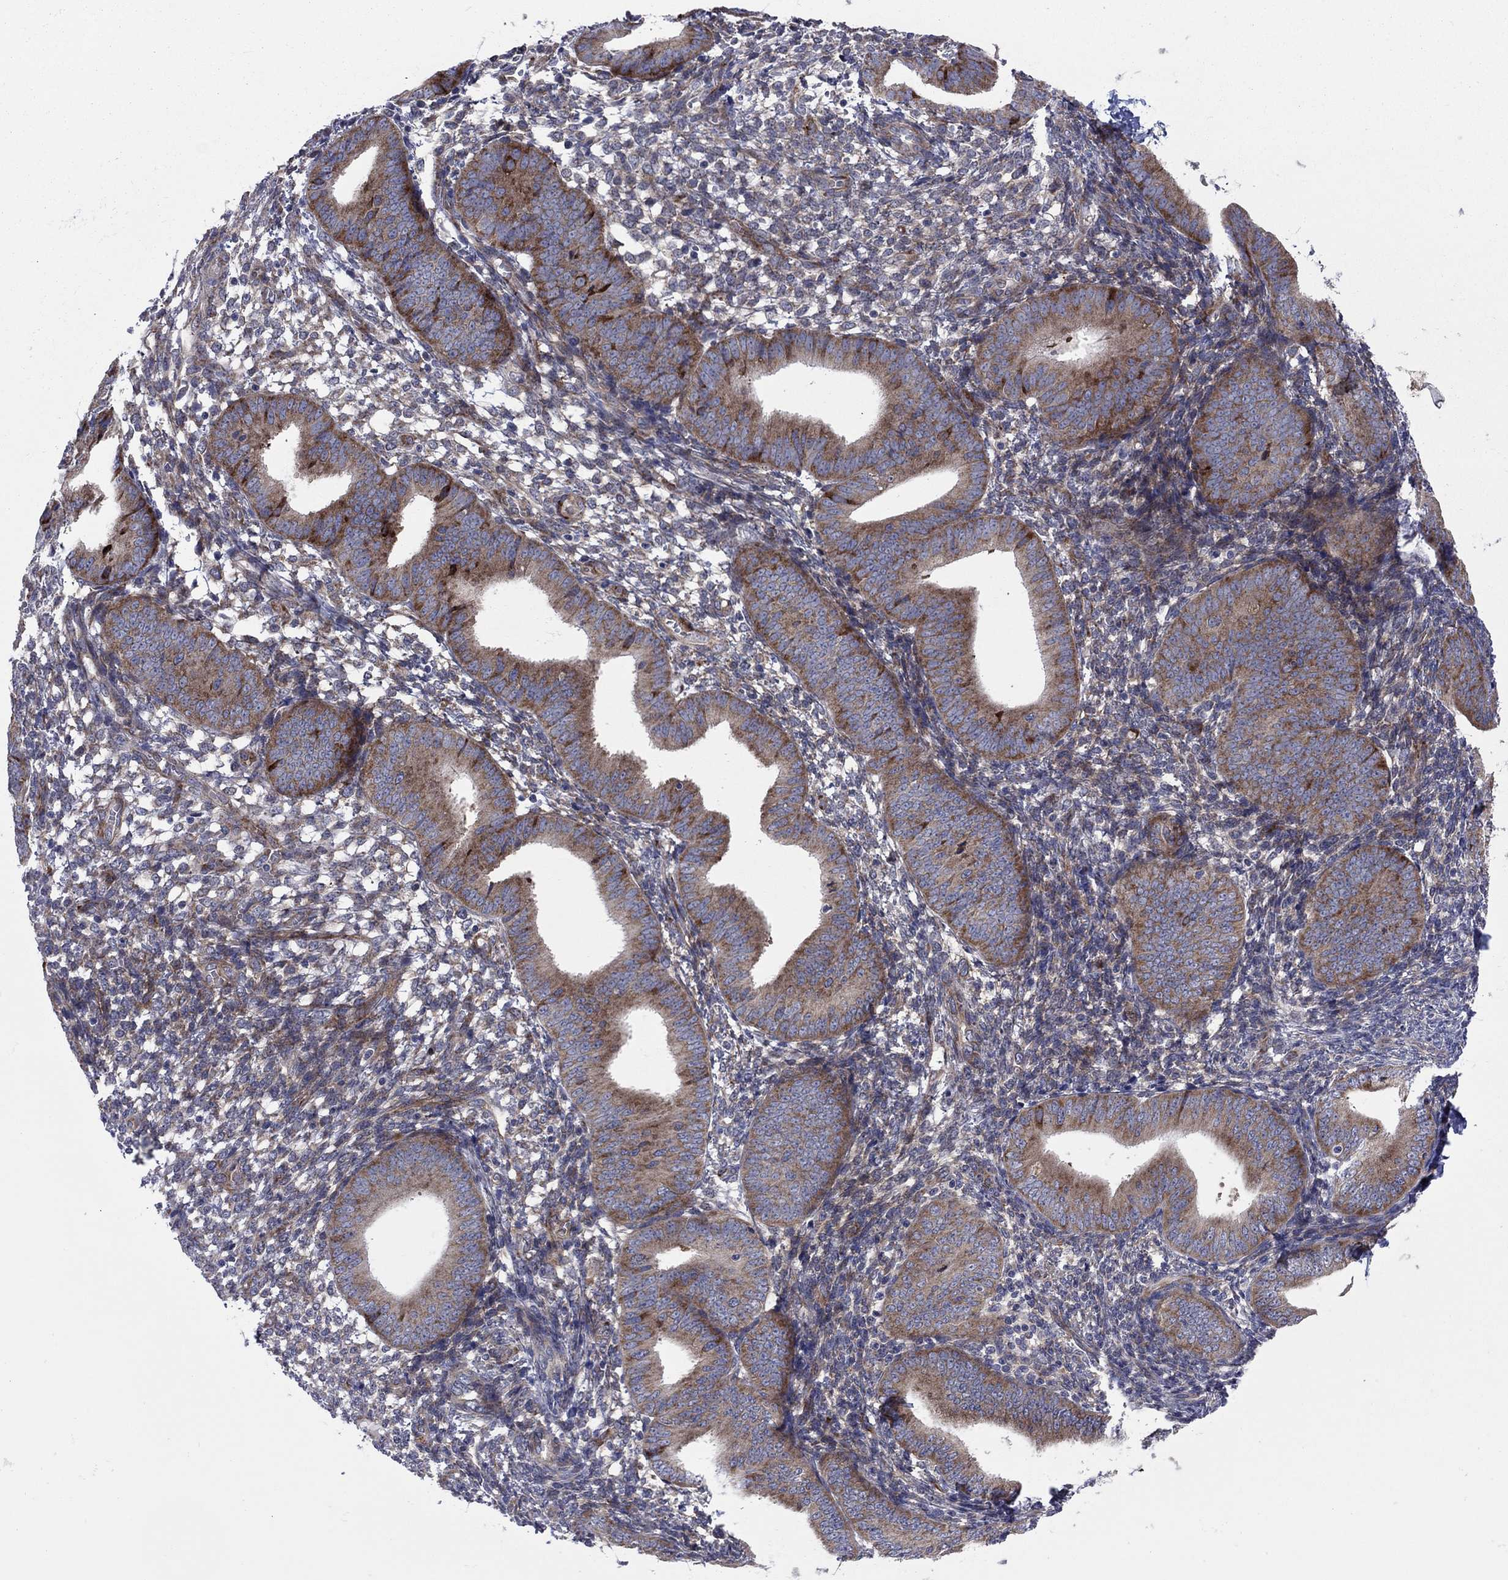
{"staining": {"intensity": "moderate", "quantity": "25%-75%", "location": "cytoplasmic/membranous"}, "tissue": "endometrium", "cell_type": "Cells in endometrial stroma", "image_type": "normal", "snomed": [{"axis": "morphology", "description": "Normal tissue, NOS"}, {"axis": "topography", "description": "Endometrium"}], "caption": "Immunohistochemical staining of normal endometrium demonstrates moderate cytoplasmic/membranous protein staining in approximately 25%-75% of cells in endometrial stroma.", "gene": "GPR155", "patient": {"sex": "female", "age": 39}}